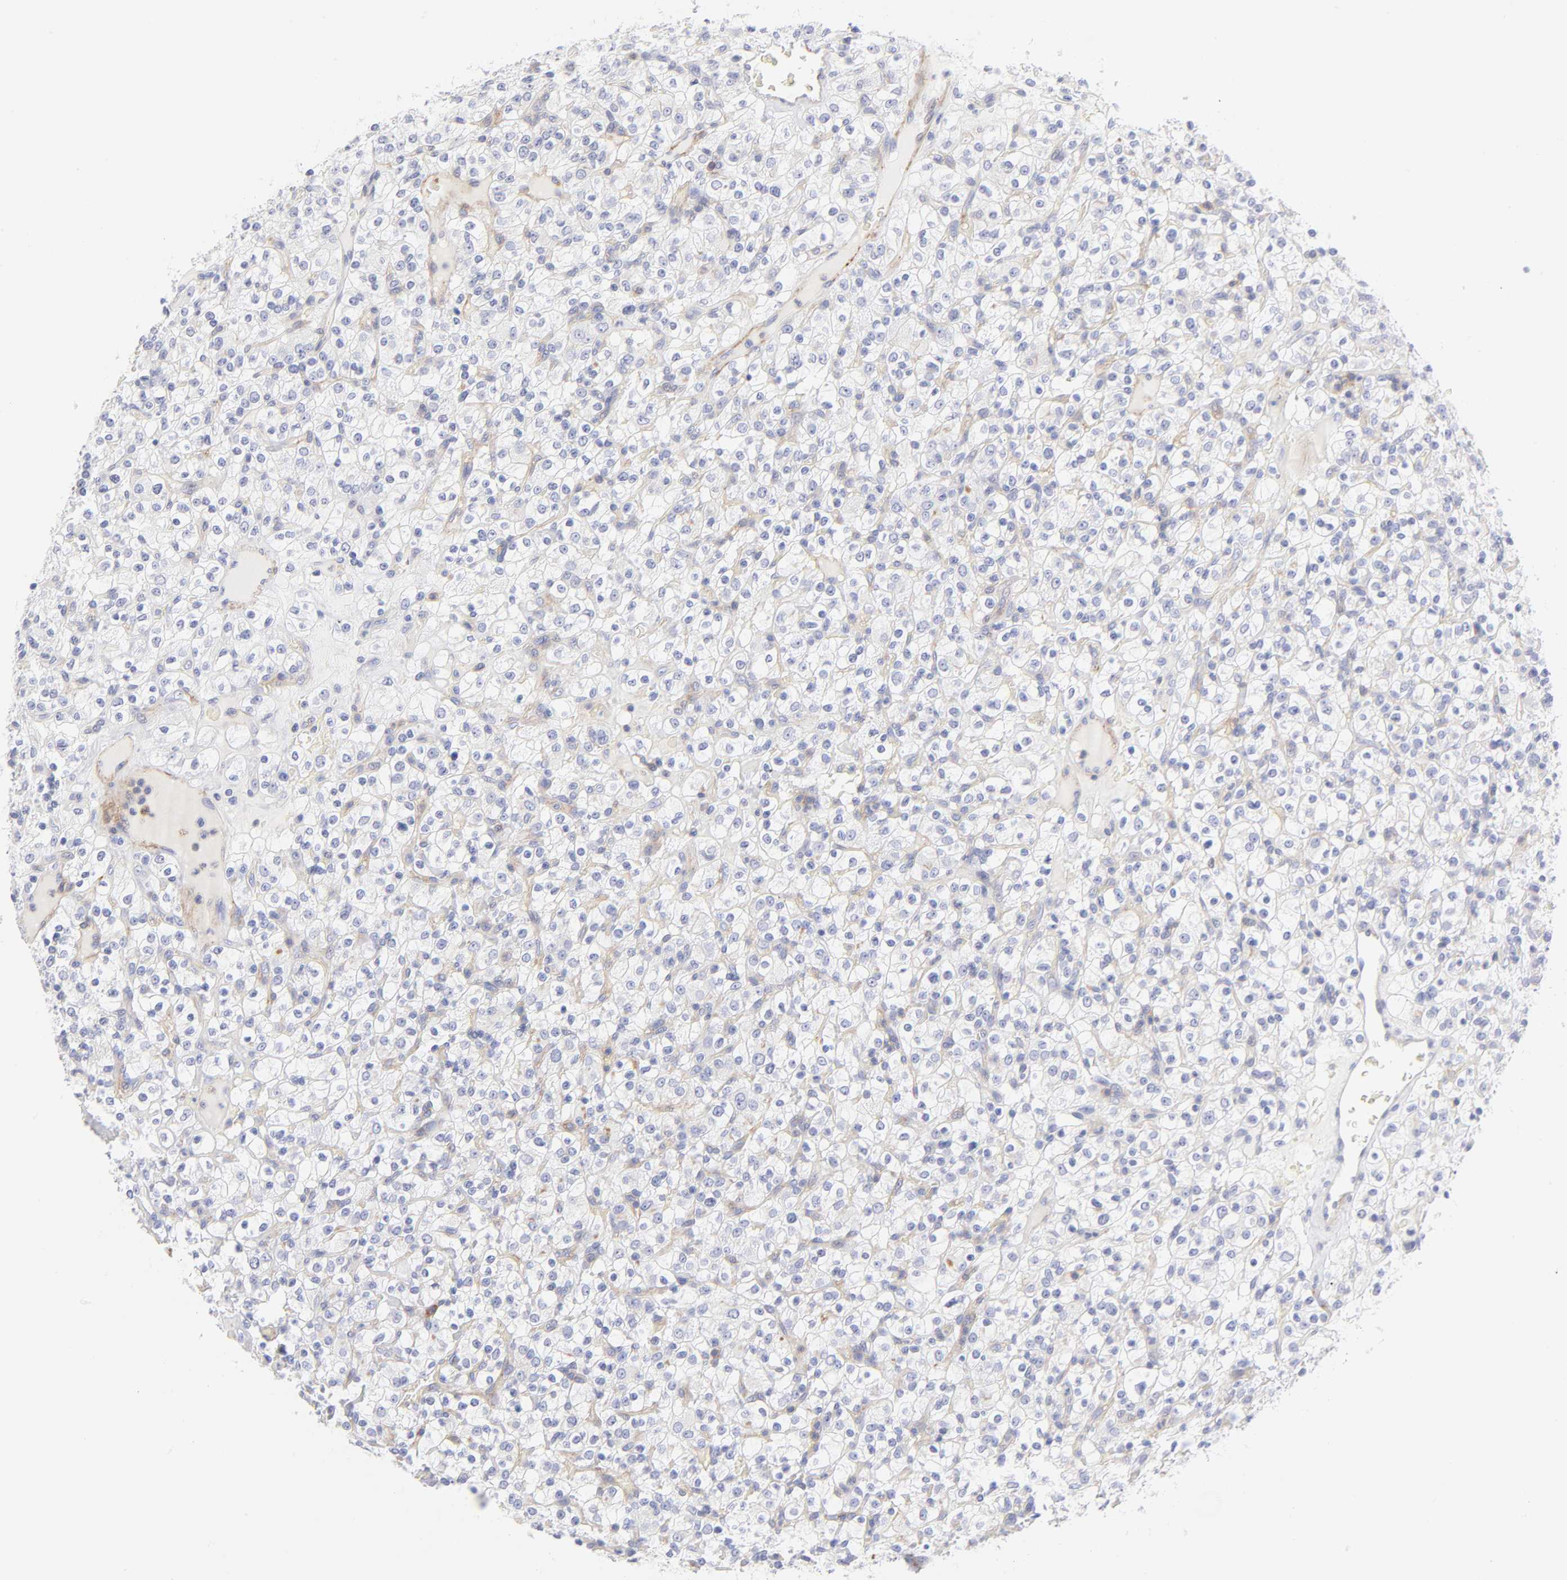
{"staining": {"intensity": "negative", "quantity": "none", "location": "none"}, "tissue": "renal cancer", "cell_type": "Tumor cells", "image_type": "cancer", "snomed": [{"axis": "morphology", "description": "Normal tissue, NOS"}, {"axis": "morphology", "description": "Adenocarcinoma, NOS"}, {"axis": "topography", "description": "Kidney"}], "caption": "A photomicrograph of renal adenocarcinoma stained for a protein displays no brown staining in tumor cells.", "gene": "ACTA2", "patient": {"sex": "female", "age": 72}}